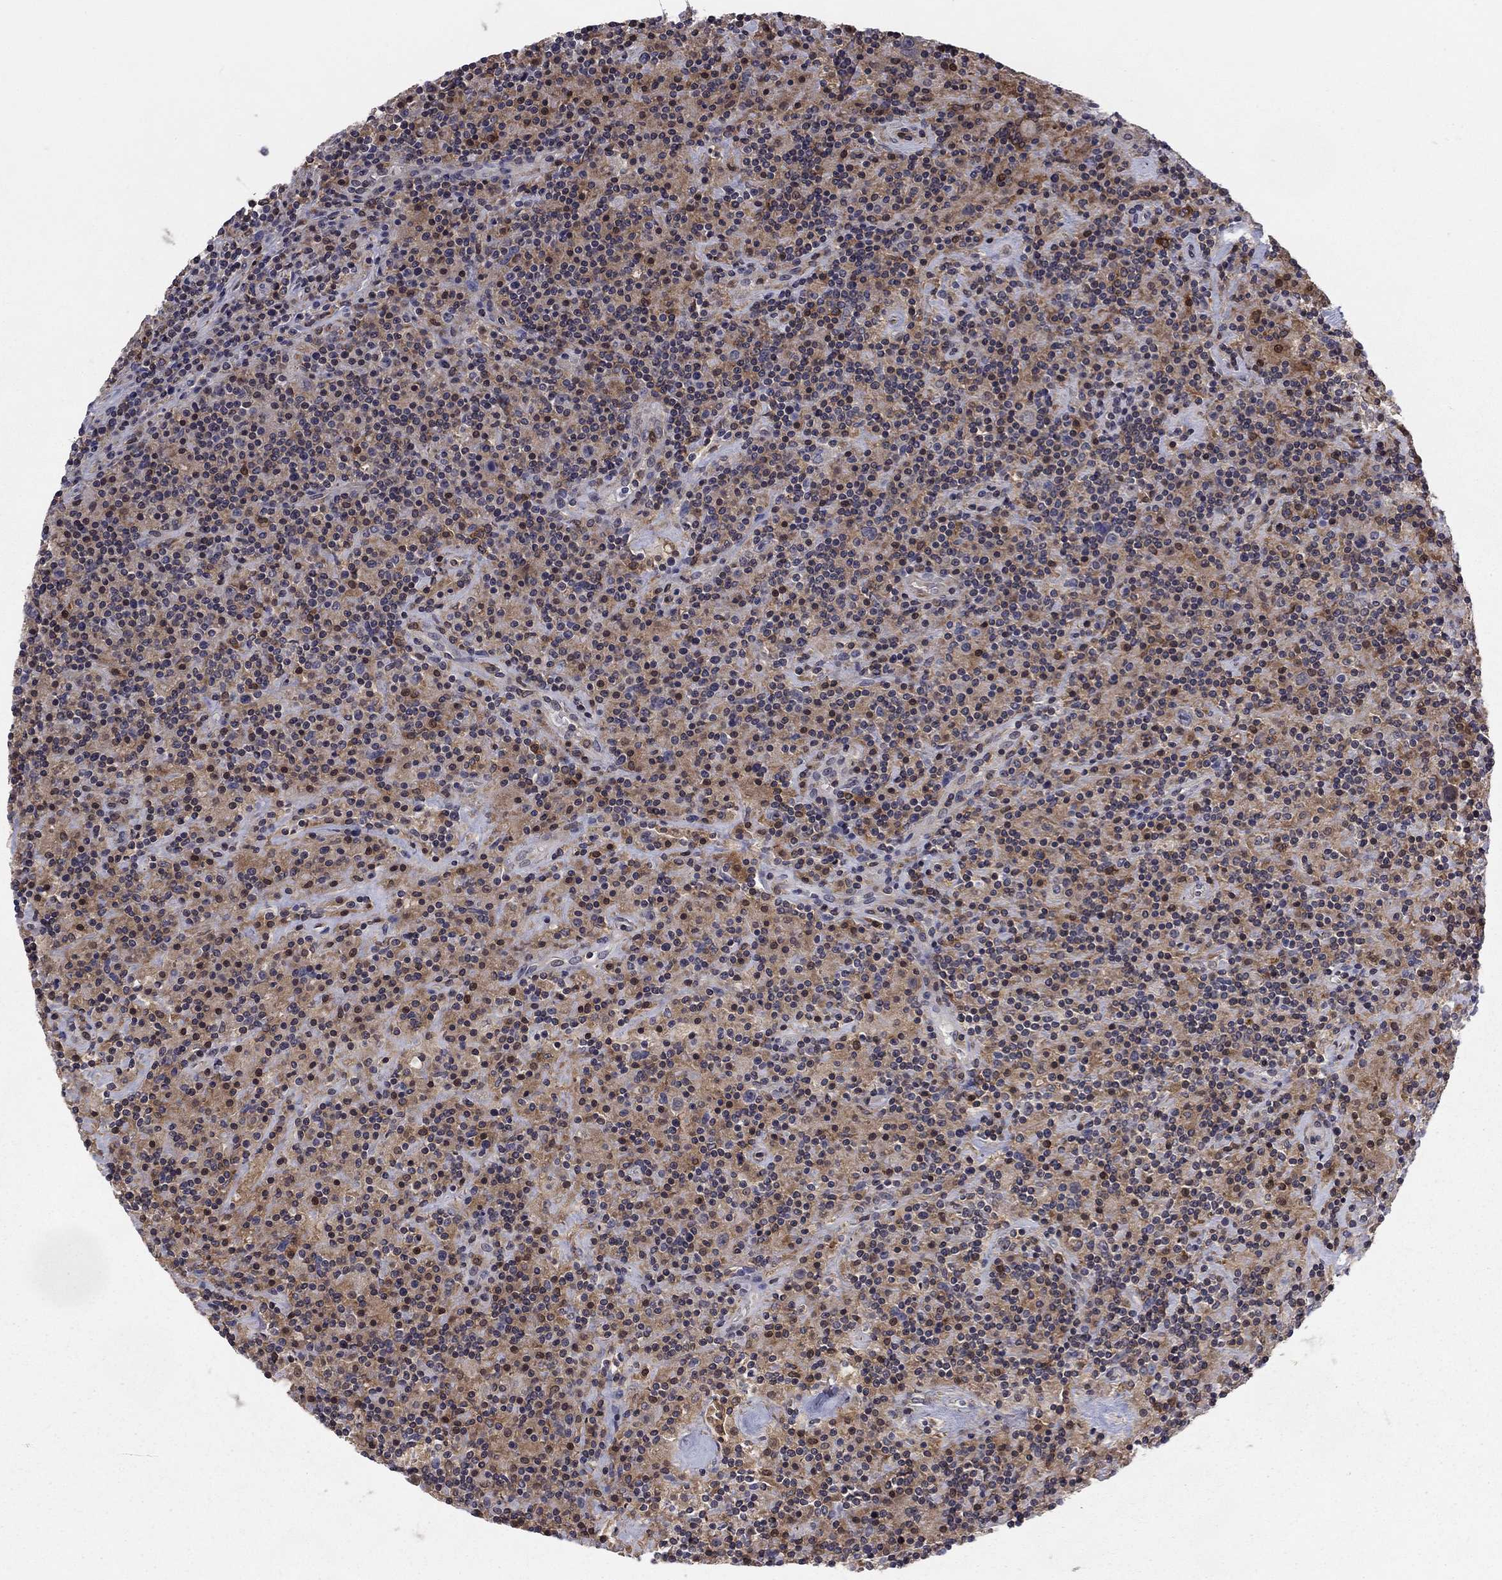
{"staining": {"intensity": "weak", "quantity": "<25%", "location": "cytoplasmic/membranous"}, "tissue": "lymphoma", "cell_type": "Tumor cells", "image_type": "cancer", "snomed": [{"axis": "morphology", "description": "Hodgkin's disease, NOS"}, {"axis": "topography", "description": "Lymph node"}], "caption": "A micrograph of human Hodgkin's disease is negative for staining in tumor cells.", "gene": "PLCB2", "patient": {"sex": "male", "age": 70}}